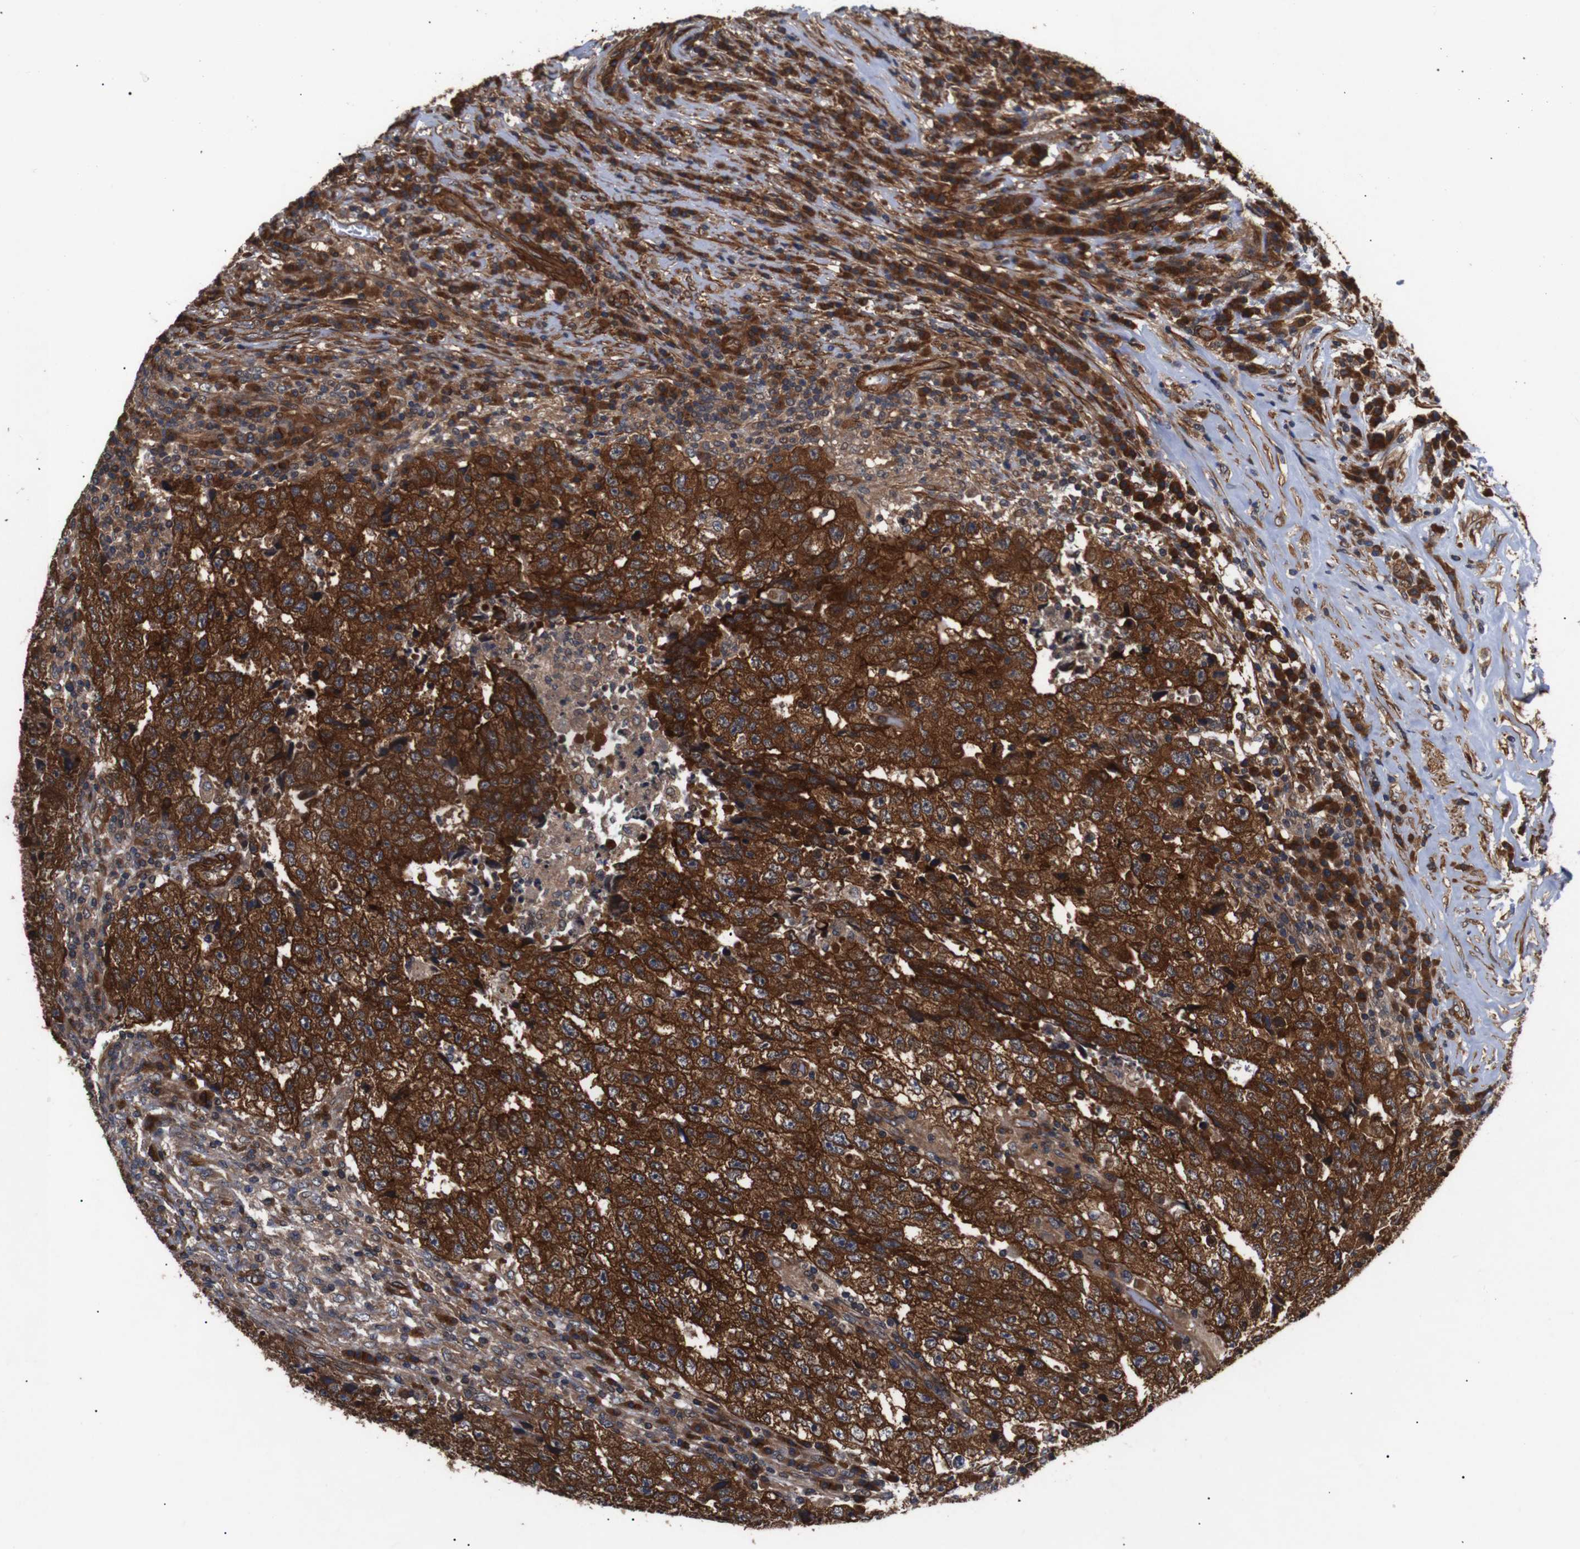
{"staining": {"intensity": "strong", "quantity": ">75%", "location": "cytoplasmic/membranous"}, "tissue": "testis cancer", "cell_type": "Tumor cells", "image_type": "cancer", "snomed": [{"axis": "morphology", "description": "Necrosis, NOS"}, {"axis": "morphology", "description": "Carcinoma, Embryonal, NOS"}, {"axis": "topography", "description": "Testis"}], "caption": "DAB immunohistochemical staining of testis cancer demonstrates strong cytoplasmic/membranous protein positivity in approximately >75% of tumor cells.", "gene": "PAWR", "patient": {"sex": "male", "age": 19}}